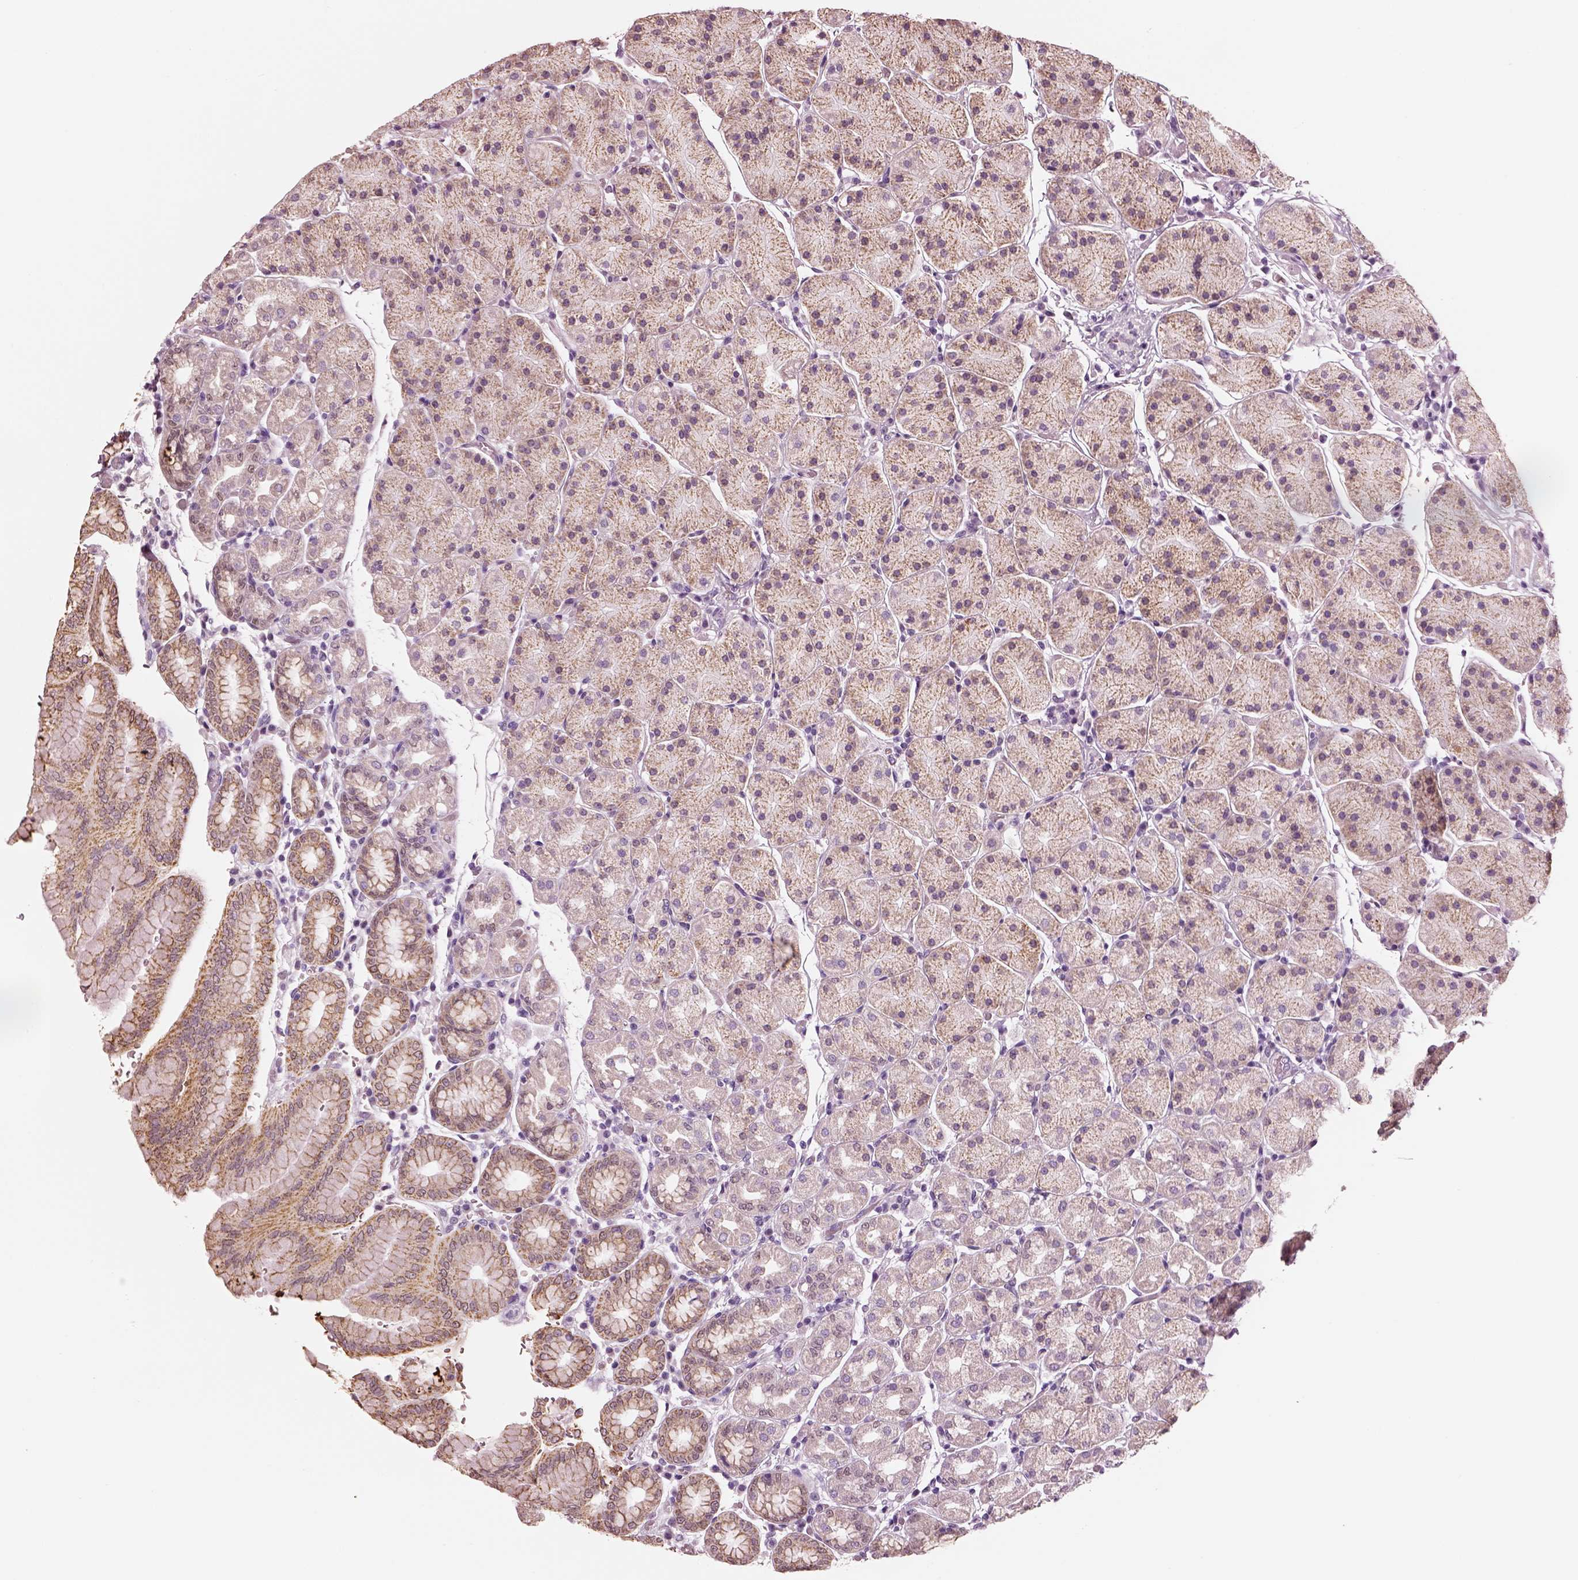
{"staining": {"intensity": "moderate", "quantity": ">75%", "location": "cytoplasmic/membranous"}, "tissue": "stomach", "cell_type": "Glandular cells", "image_type": "normal", "snomed": [{"axis": "morphology", "description": "Normal tissue, NOS"}, {"axis": "topography", "description": "Stomach"}], "caption": "Protein staining by immunohistochemistry exhibits moderate cytoplasmic/membranous staining in about >75% of glandular cells in benign stomach. The staining was performed using DAB, with brown indicating positive protein expression. Nuclei are stained blue with hematoxylin.", "gene": "ELSPBP1", "patient": {"sex": "male", "age": 54}}